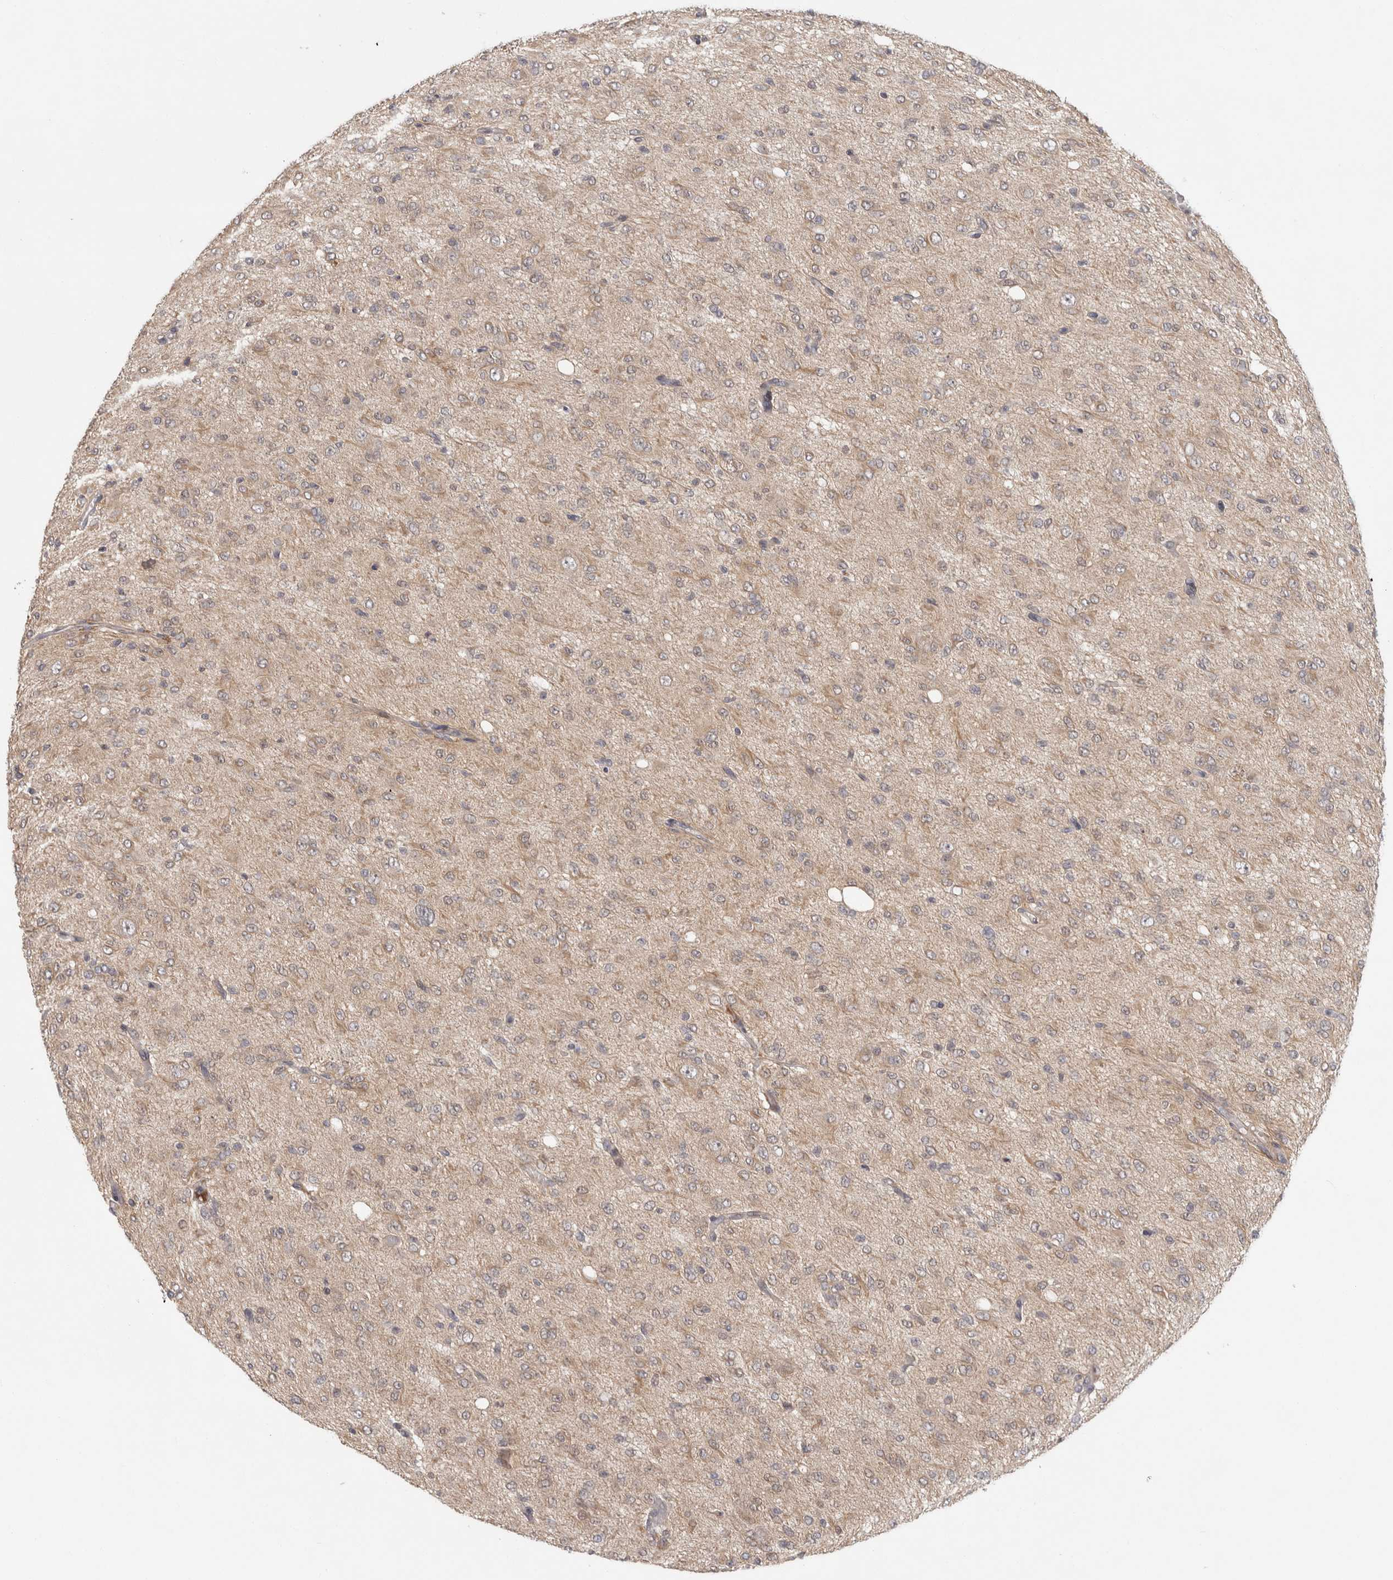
{"staining": {"intensity": "weak", "quantity": "<25%", "location": "cytoplasmic/membranous,nuclear"}, "tissue": "glioma", "cell_type": "Tumor cells", "image_type": "cancer", "snomed": [{"axis": "morphology", "description": "Glioma, malignant, High grade"}, {"axis": "topography", "description": "Brain"}], "caption": "This is an immunohistochemistry (IHC) micrograph of human glioma. There is no positivity in tumor cells.", "gene": "ZNF318", "patient": {"sex": "female", "age": 59}}